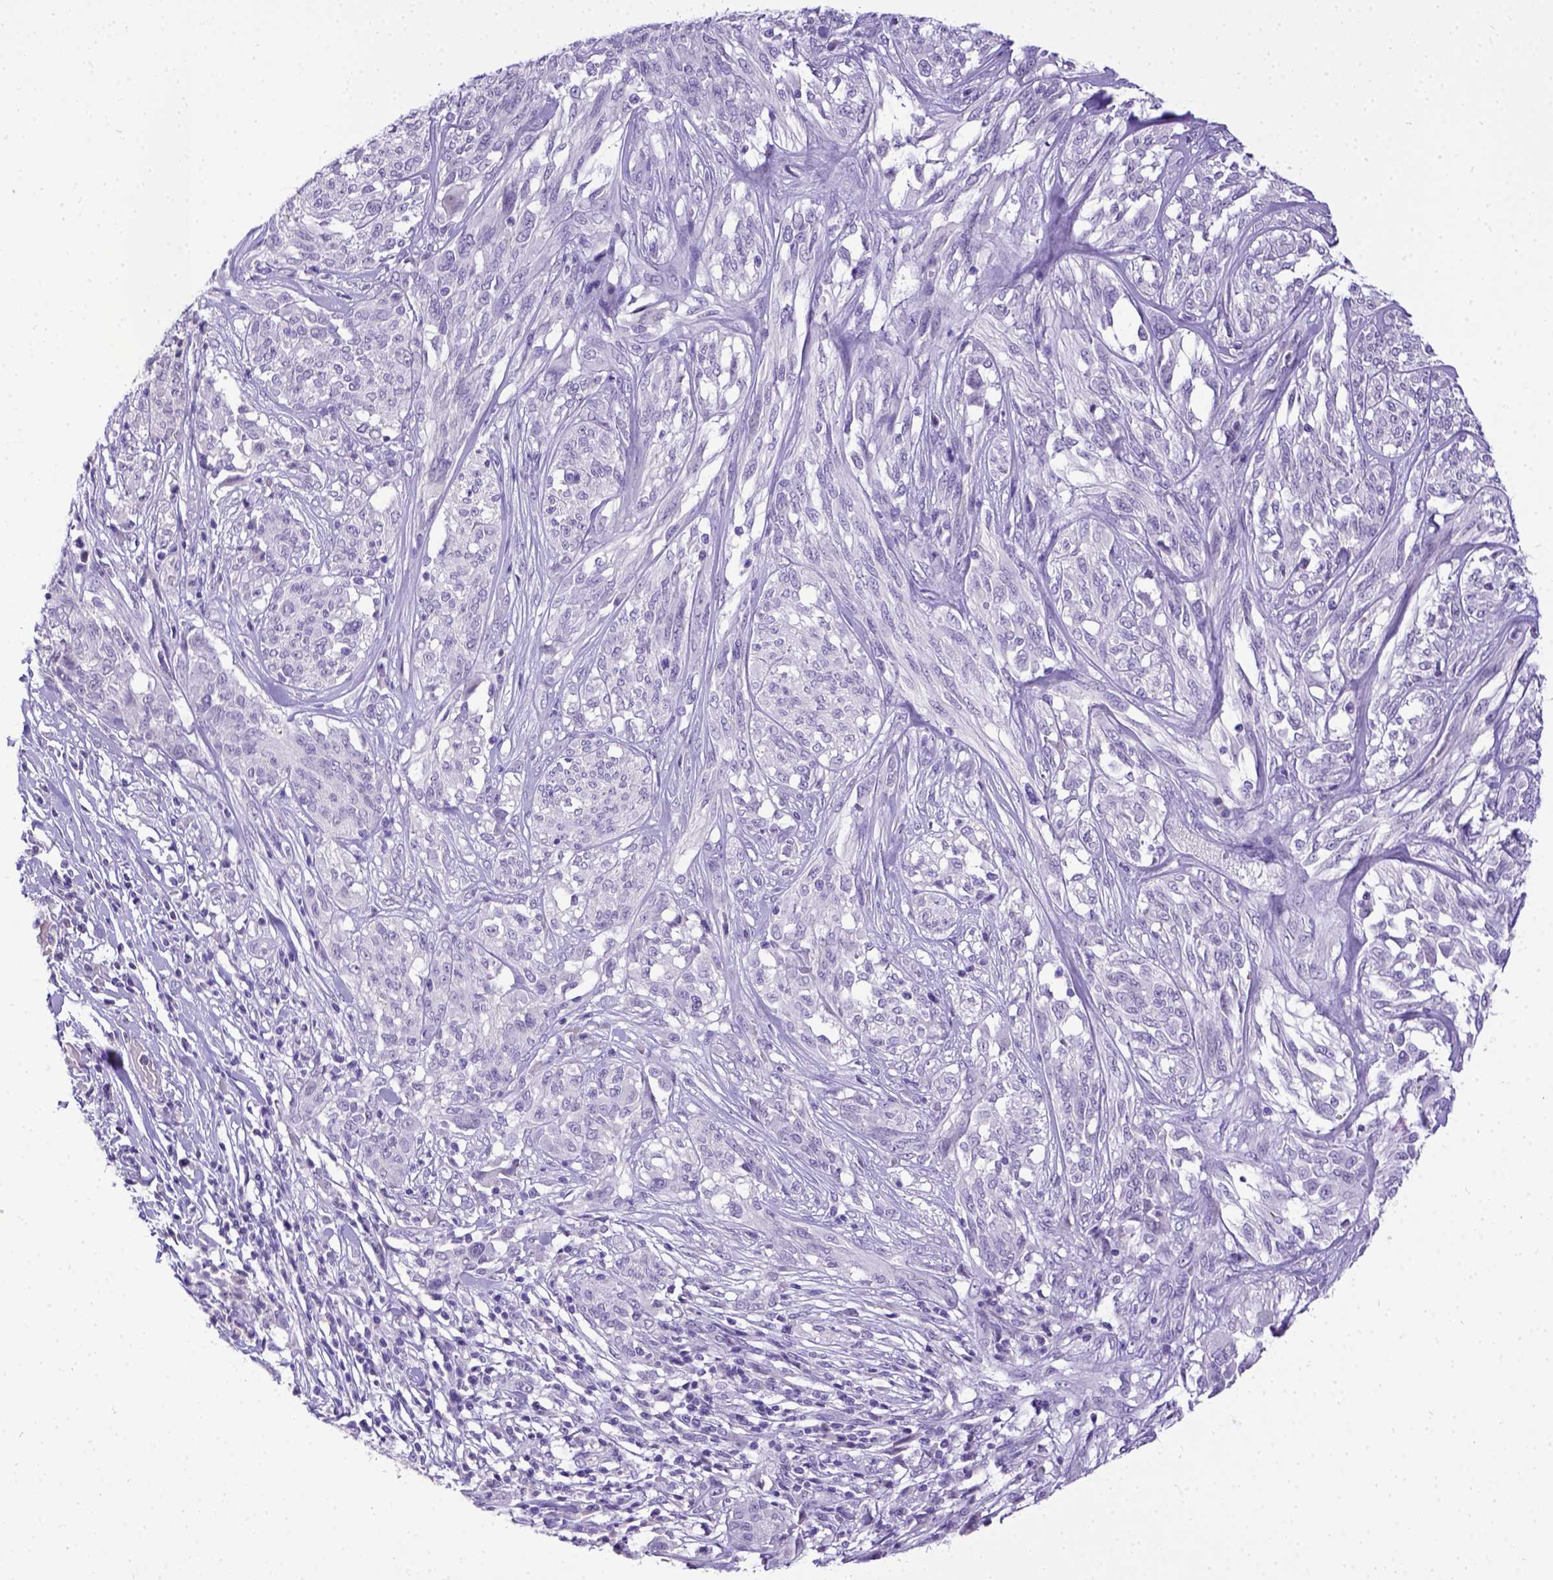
{"staining": {"intensity": "negative", "quantity": "none", "location": "none"}, "tissue": "melanoma", "cell_type": "Tumor cells", "image_type": "cancer", "snomed": [{"axis": "morphology", "description": "Malignant melanoma, NOS"}, {"axis": "topography", "description": "Skin"}], "caption": "IHC photomicrograph of melanoma stained for a protein (brown), which displays no expression in tumor cells. The staining was performed using DAB (3,3'-diaminobenzidine) to visualize the protein expression in brown, while the nuclei were stained in blue with hematoxylin (Magnification: 20x).", "gene": "ESR1", "patient": {"sex": "female", "age": 91}}